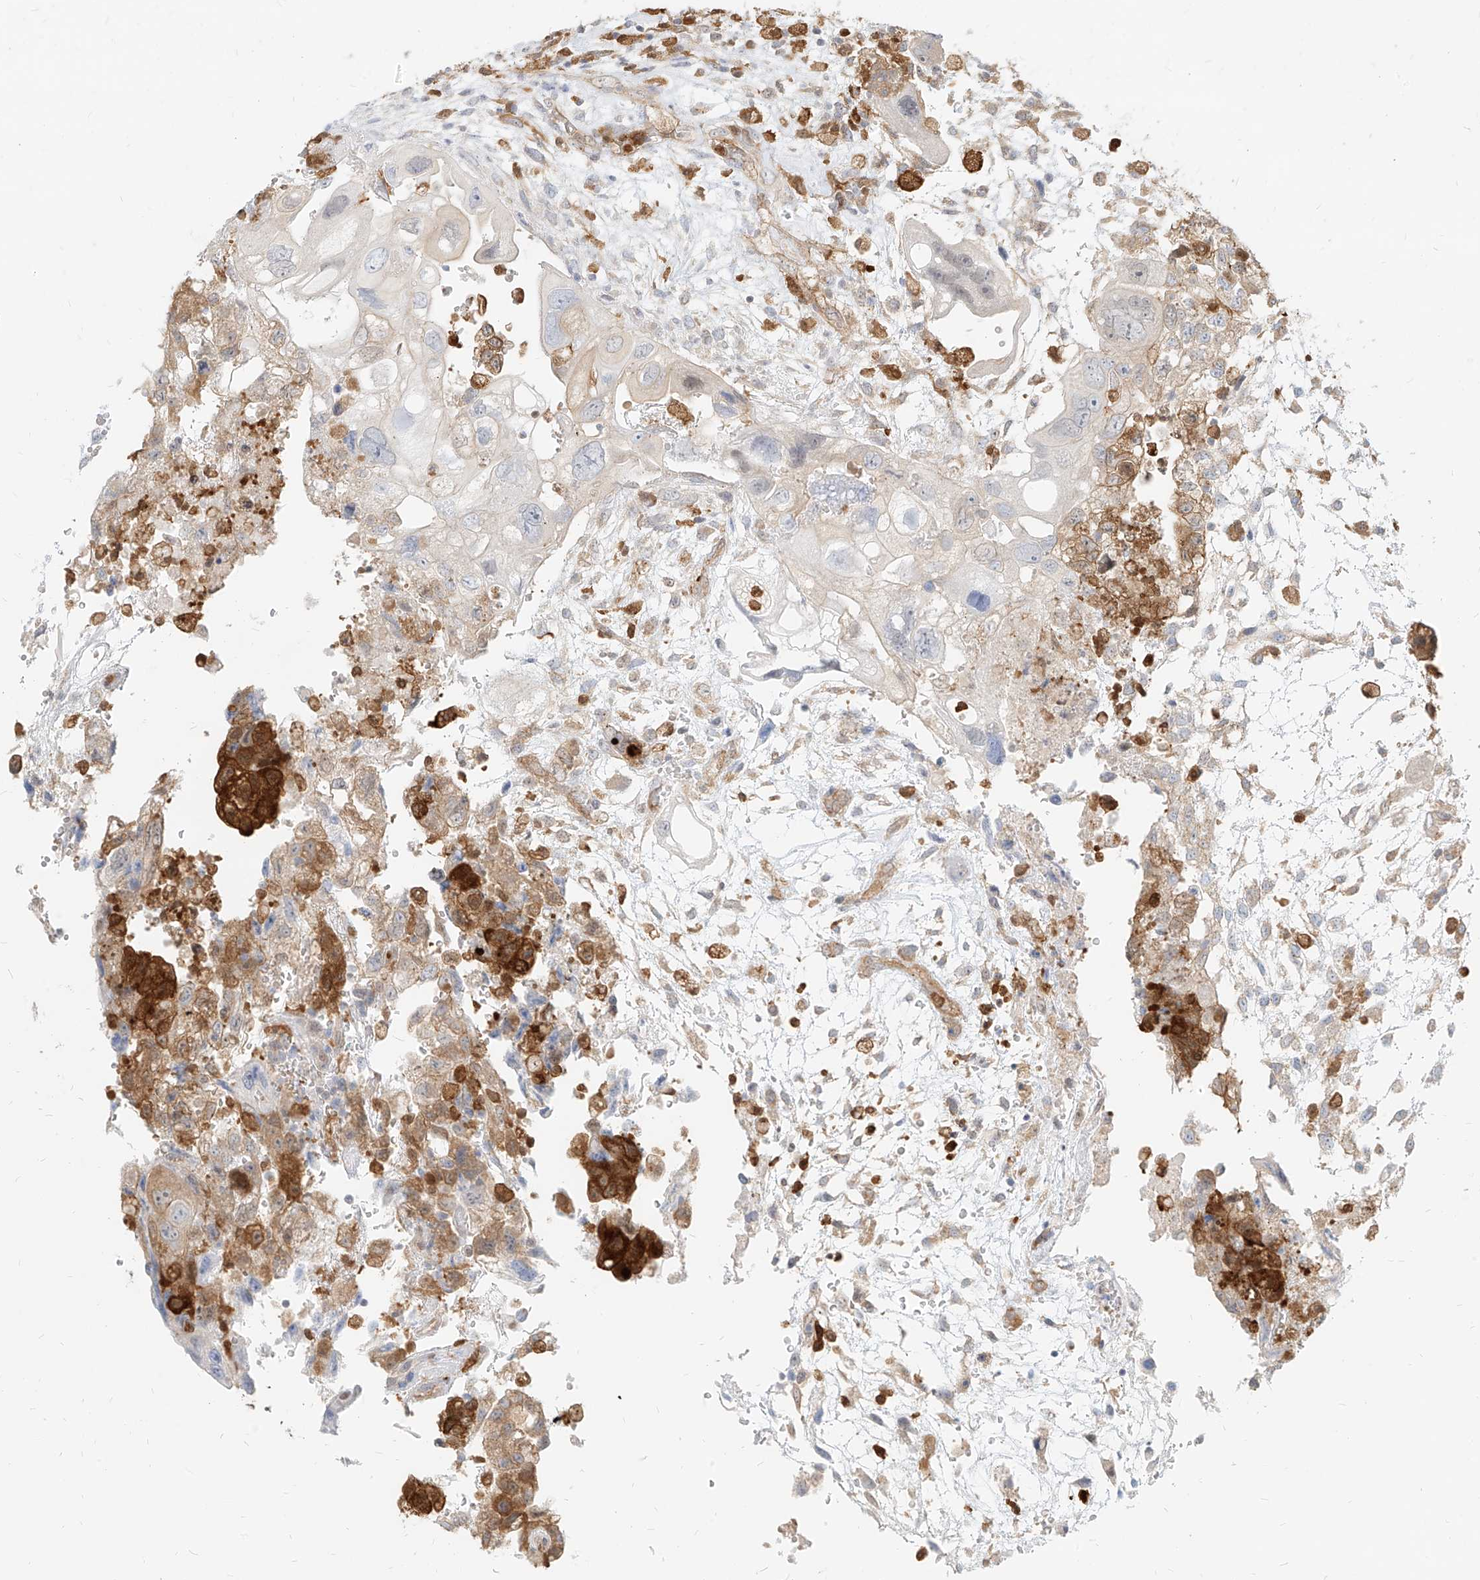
{"staining": {"intensity": "moderate", "quantity": "<25%", "location": "cytoplasmic/membranous"}, "tissue": "testis cancer", "cell_type": "Tumor cells", "image_type": "cancer", "snomed": [{"axis": "morphology", "description": "Carcinoma, Embryonal, NOS"}, {"axis": "topography", "description": "Testis"}], "caption": "Brown immunohistochemical staining in embryonal carcinoma (testis) shows moderate cytoplasmic/membranous staining in approximately <25% of tumor cells.", "gene": "PGD", "patient": {"sex": "male", "age": 36}}